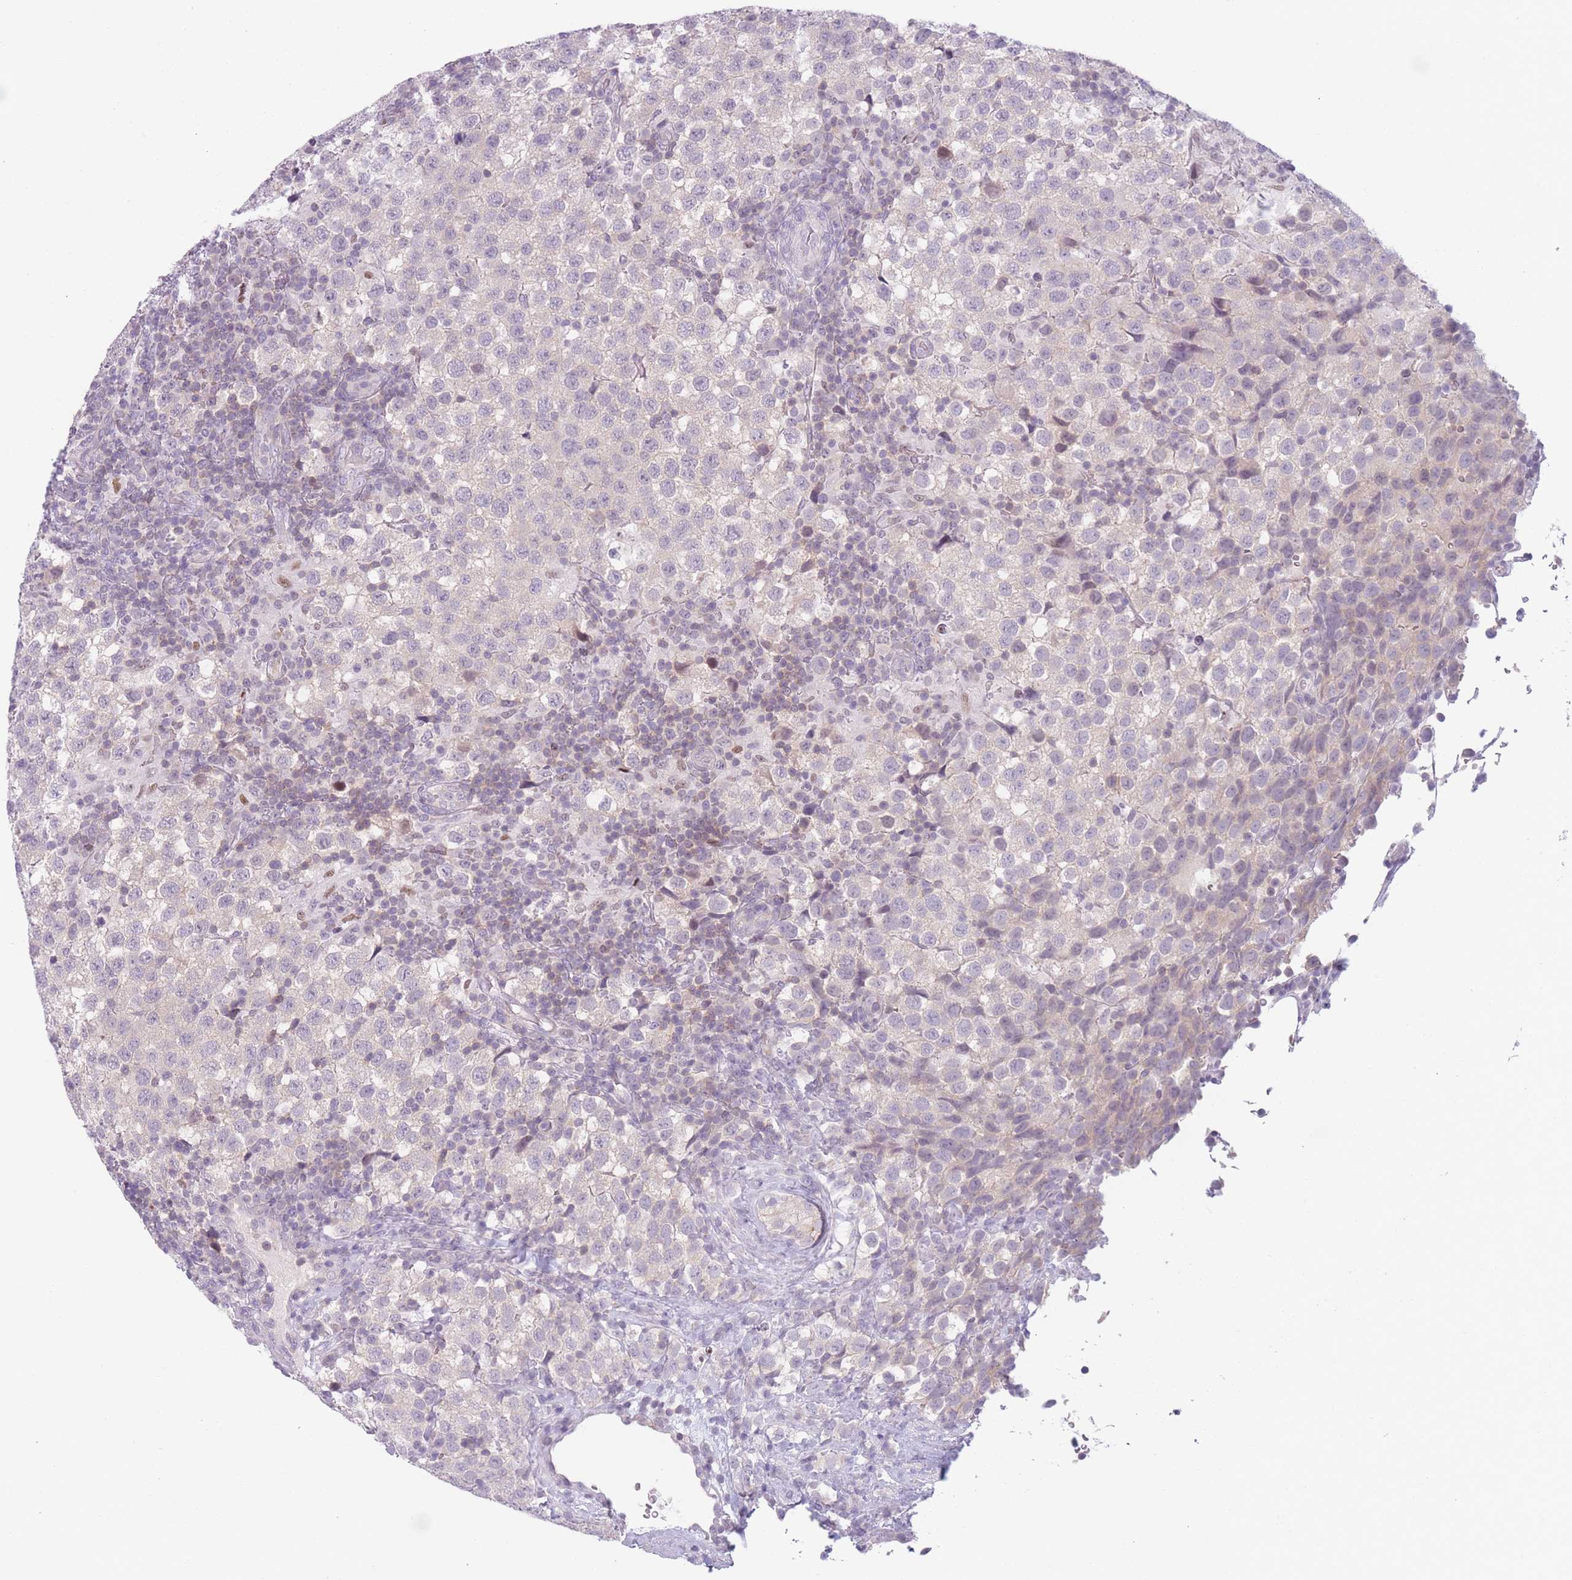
{"staining": {"intensity": "negative", "quantity": "none", "location": "none"}, "tissue": "testis cancer", "cell_type": "Tumor cells", "image_type": "cancer", "snomed": [{"axis": "morphology", "description": "Seminoma, NOS"}, {"axis": "topography", "description": "Testis"}], "caption": "Histopathology image shows no significant protein expression in tumor cells of seminoma (testis). (DAB (3,3'-diaminobenzidine) immunohistochemistry, high magnification).", "gene": "ZNF439", "patient": {"sex": "male", "age": 34}}